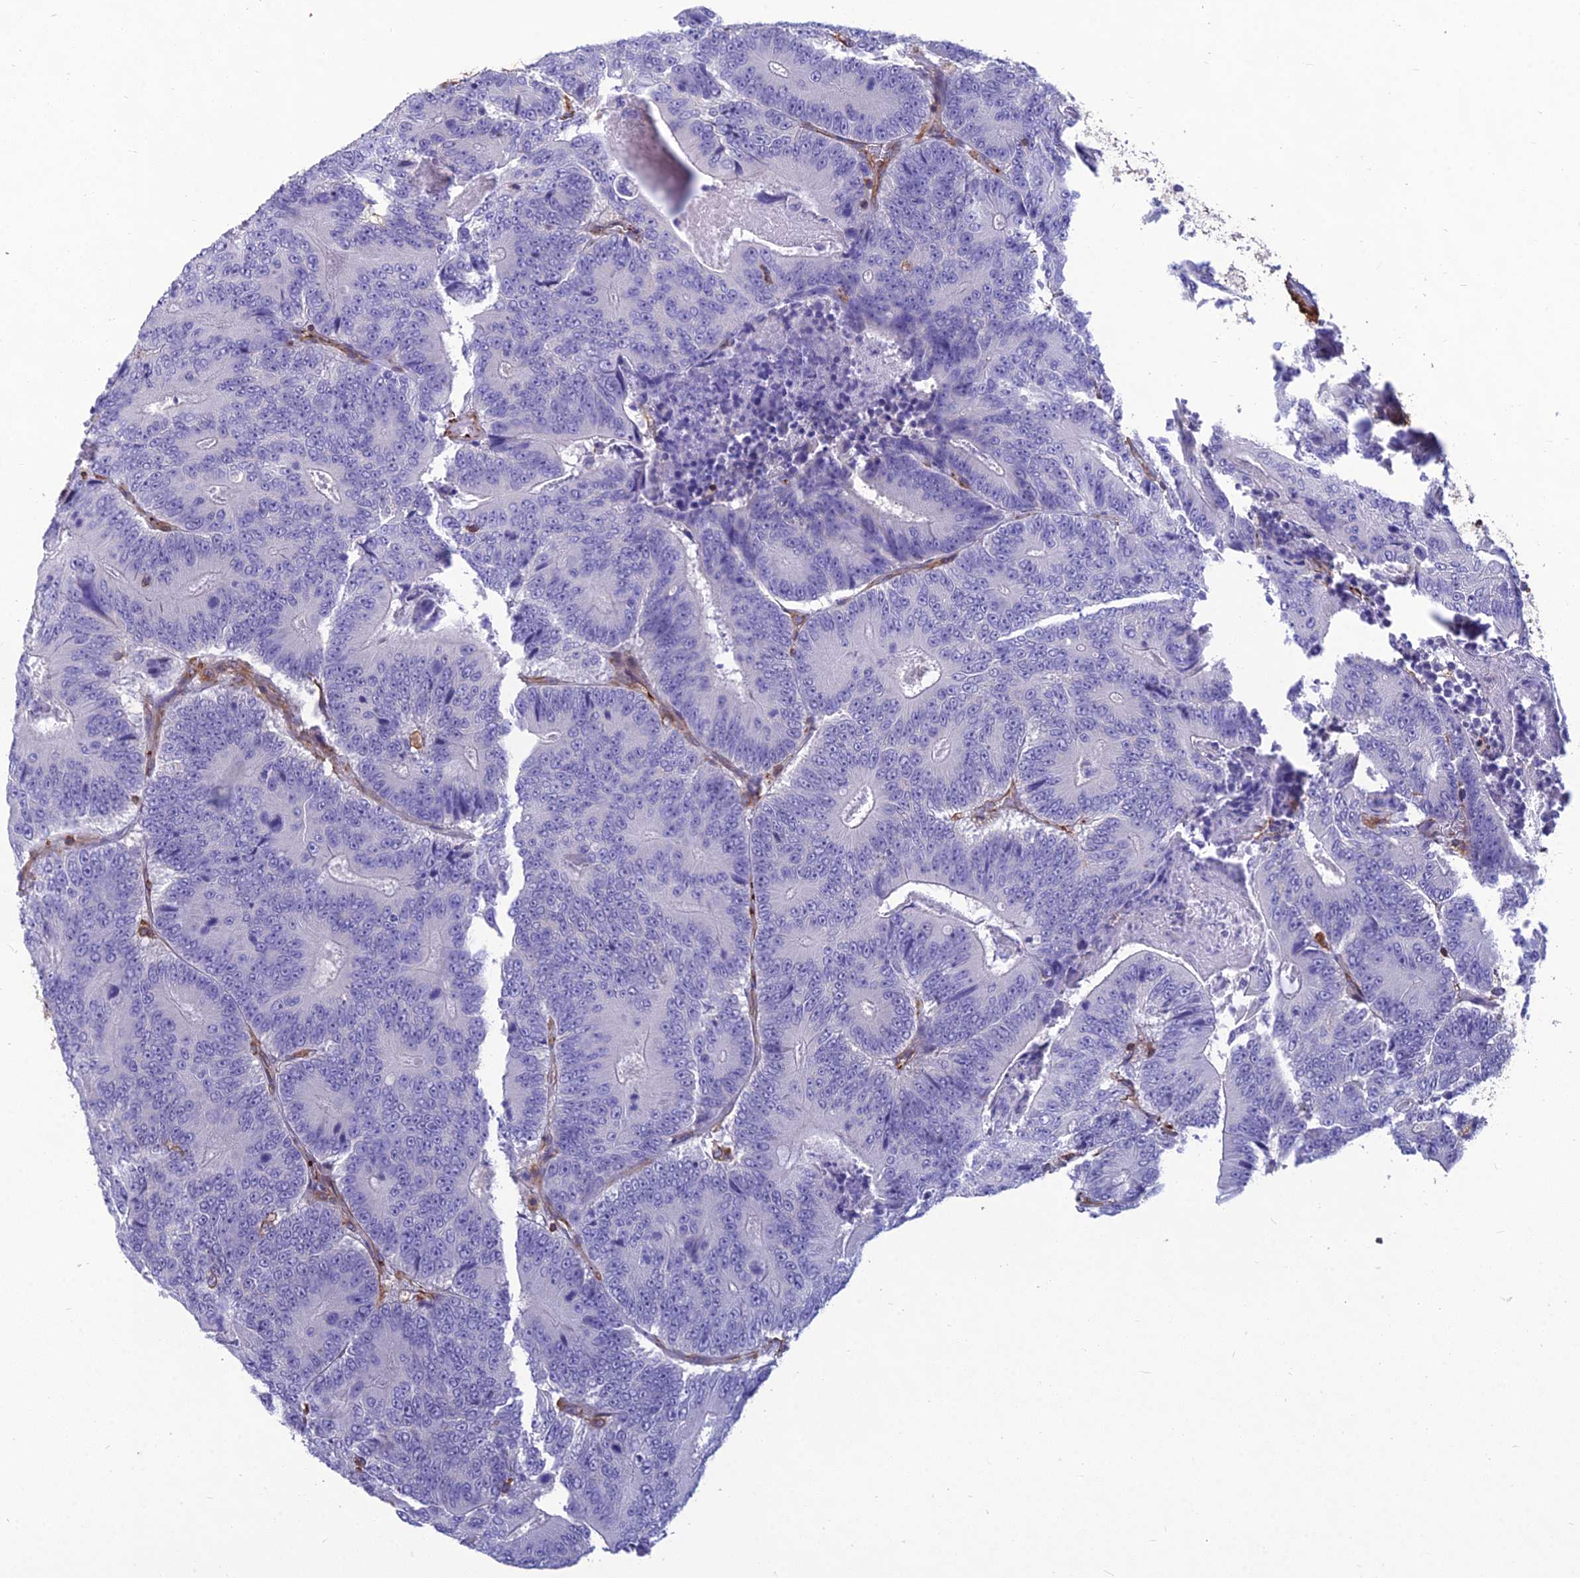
{"staining": {"intensity": "negative", "quantity": "none", "location": "none"}, "tissue": "colorectal cancer", "cell_type": "Tumor cells", "image_type": "cancer", "snomed": [{"axis": "morphology", "description": "Adenocarcinoma, NOS"}, {"axis": "topography", "description": "Colon"}], "caption": "A histopathology image of human colorectal adenocarcinoma is negative for staining in tumor cells.", "gene": "PSMD11", "patient": {"sex": "male", "age": 83}}